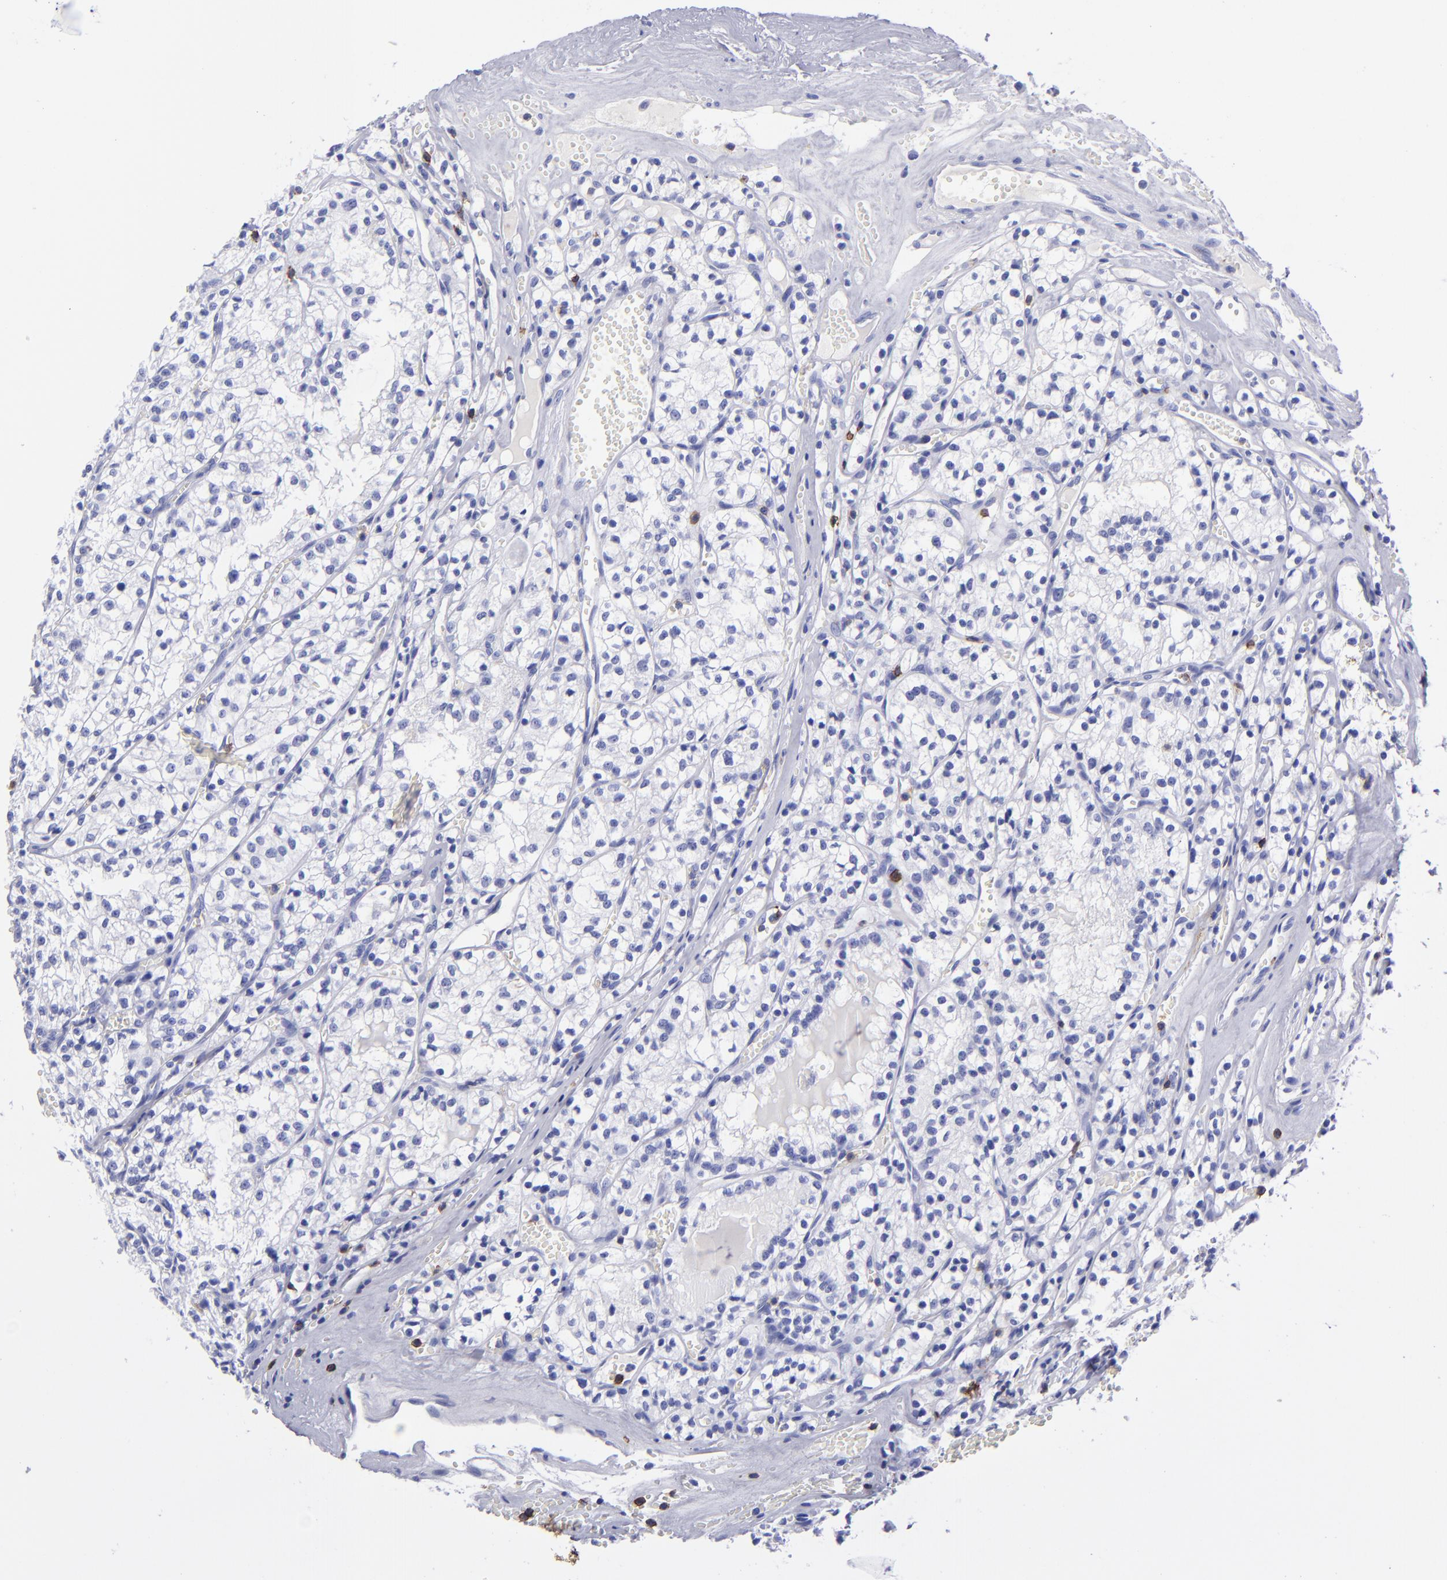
{"staining": {"intensity": "negative", "quantity": "none", "location": "none"}, "tissue": "renal cancer", "cell_type": "Tumor cells", "image_type": "cancer", "snomed": [{"axis": "morphology", "description": "Adenocarcinoma, NOS"}, {"axis": "topography", "description": "Kidney"}], "caption": "A histopathology image of adenocarcinoma (renal) stained for a protein demonstrates no brown staining in tumor cells. (Stains: DAB immunohistochemistry (IHC) with hematoxylin counter stain, Microscopy: brightfield microscopy at high magnification).", "gene": "CD6", "patient": {"sex": "male", "age": 61}}